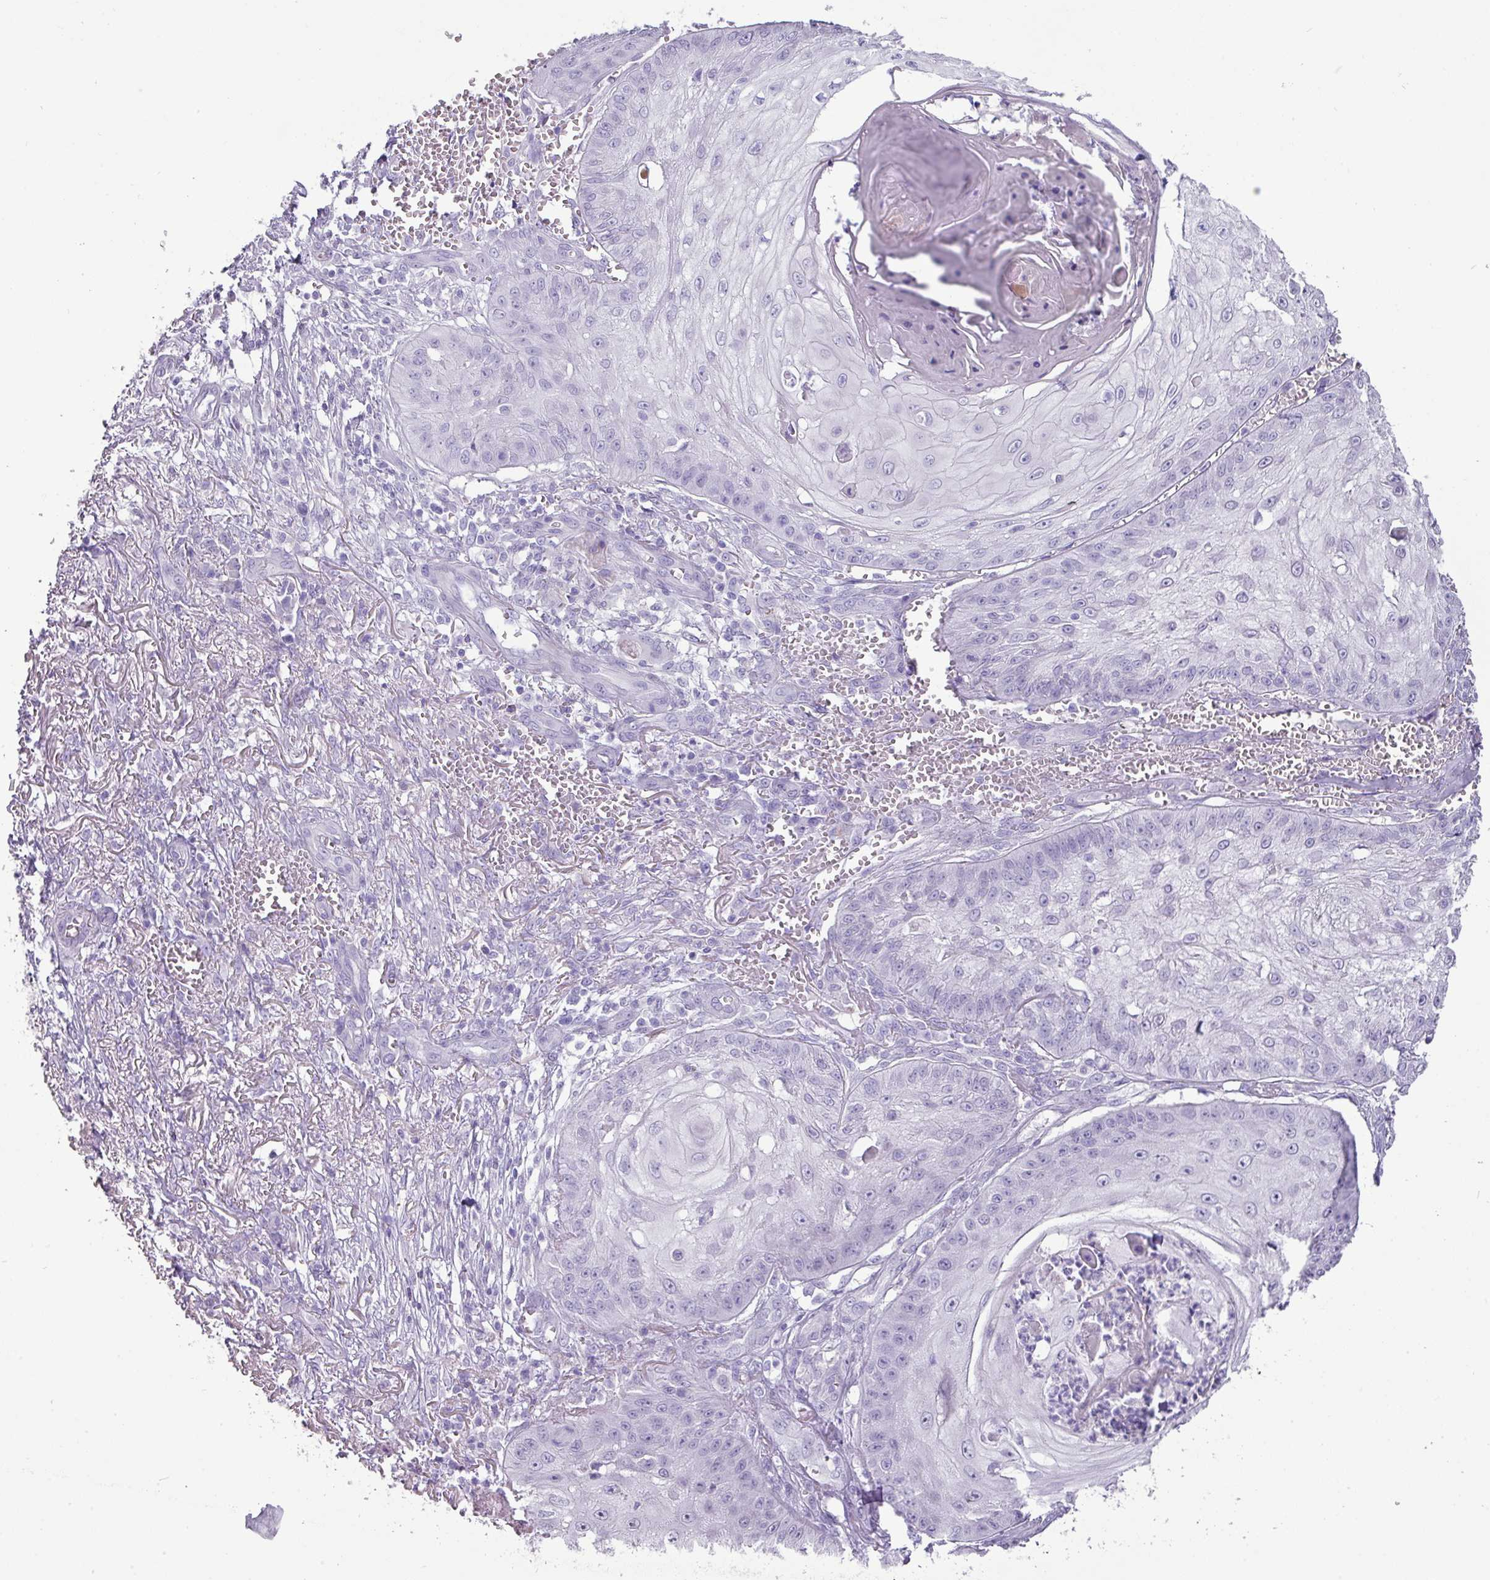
{"staining": {"intensity": "negative", "quantity": "none", "location": "none"}, "tissue": "skin cancer", "cell_type": "Tumor cells", "image_type": "cancer", "snomed": [{"axis": "morphology", "description": "Squamous cell carcinoma, NOS"}, {"axis": "topography", "description": "Skin"}], "caption": "High magnification brightfield microscopy of skin squamous cell carcinoma stained with DAB (3,3'-diaminobenzidine) (brown) and counterstained with hematoxylin (blue): tumor cells show no significant staining.", "gene": "GSTA3", "patient": {"sex": "male", "age": 70}}